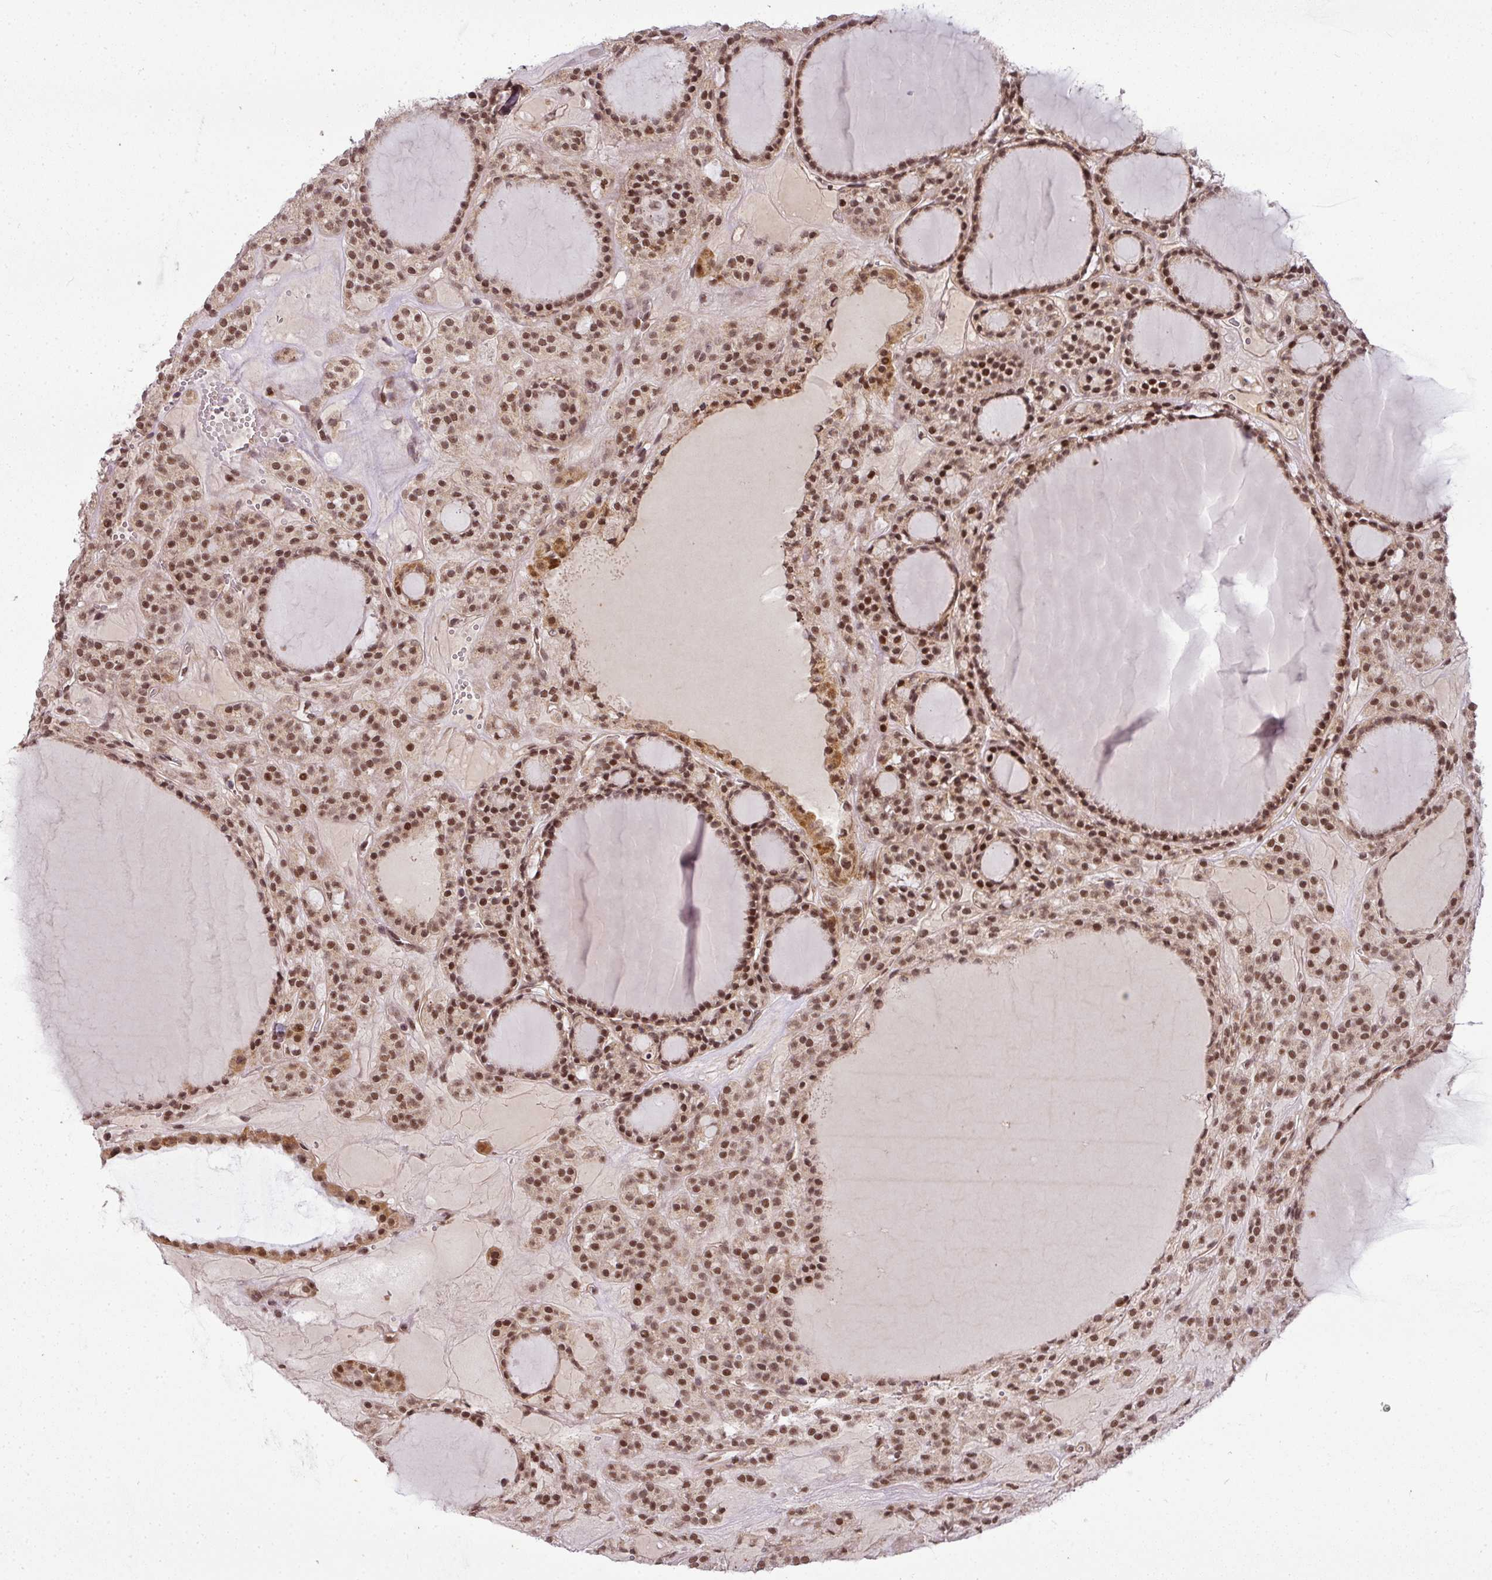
{"staining": {"intensity": "moderate", "quantity": ">75%", "location": "nuclear"}, "tissue": "thyroid cancer", "cell_type": "Tumor cells", "image_type": "cancer", "snomed": [{"axis": "morphology", "description": "Follicular adenoma carcinoma, NOS"}, {"axis": "topography", "description": "Thyroid gland"}], "caption": "High-power microscopy captured an immunohistochemistry (IHC) histopathology image of thyroid follicular adenoma carcinoma, revealing moderate nuclear staining in about >75% of tumor cells. (DAB (3,3'-diaminobenzidine) IHC with brightfield microscopy, high magnification).", "gene": "C1orf226", "patient": {"sex": "female", "age": 63}}